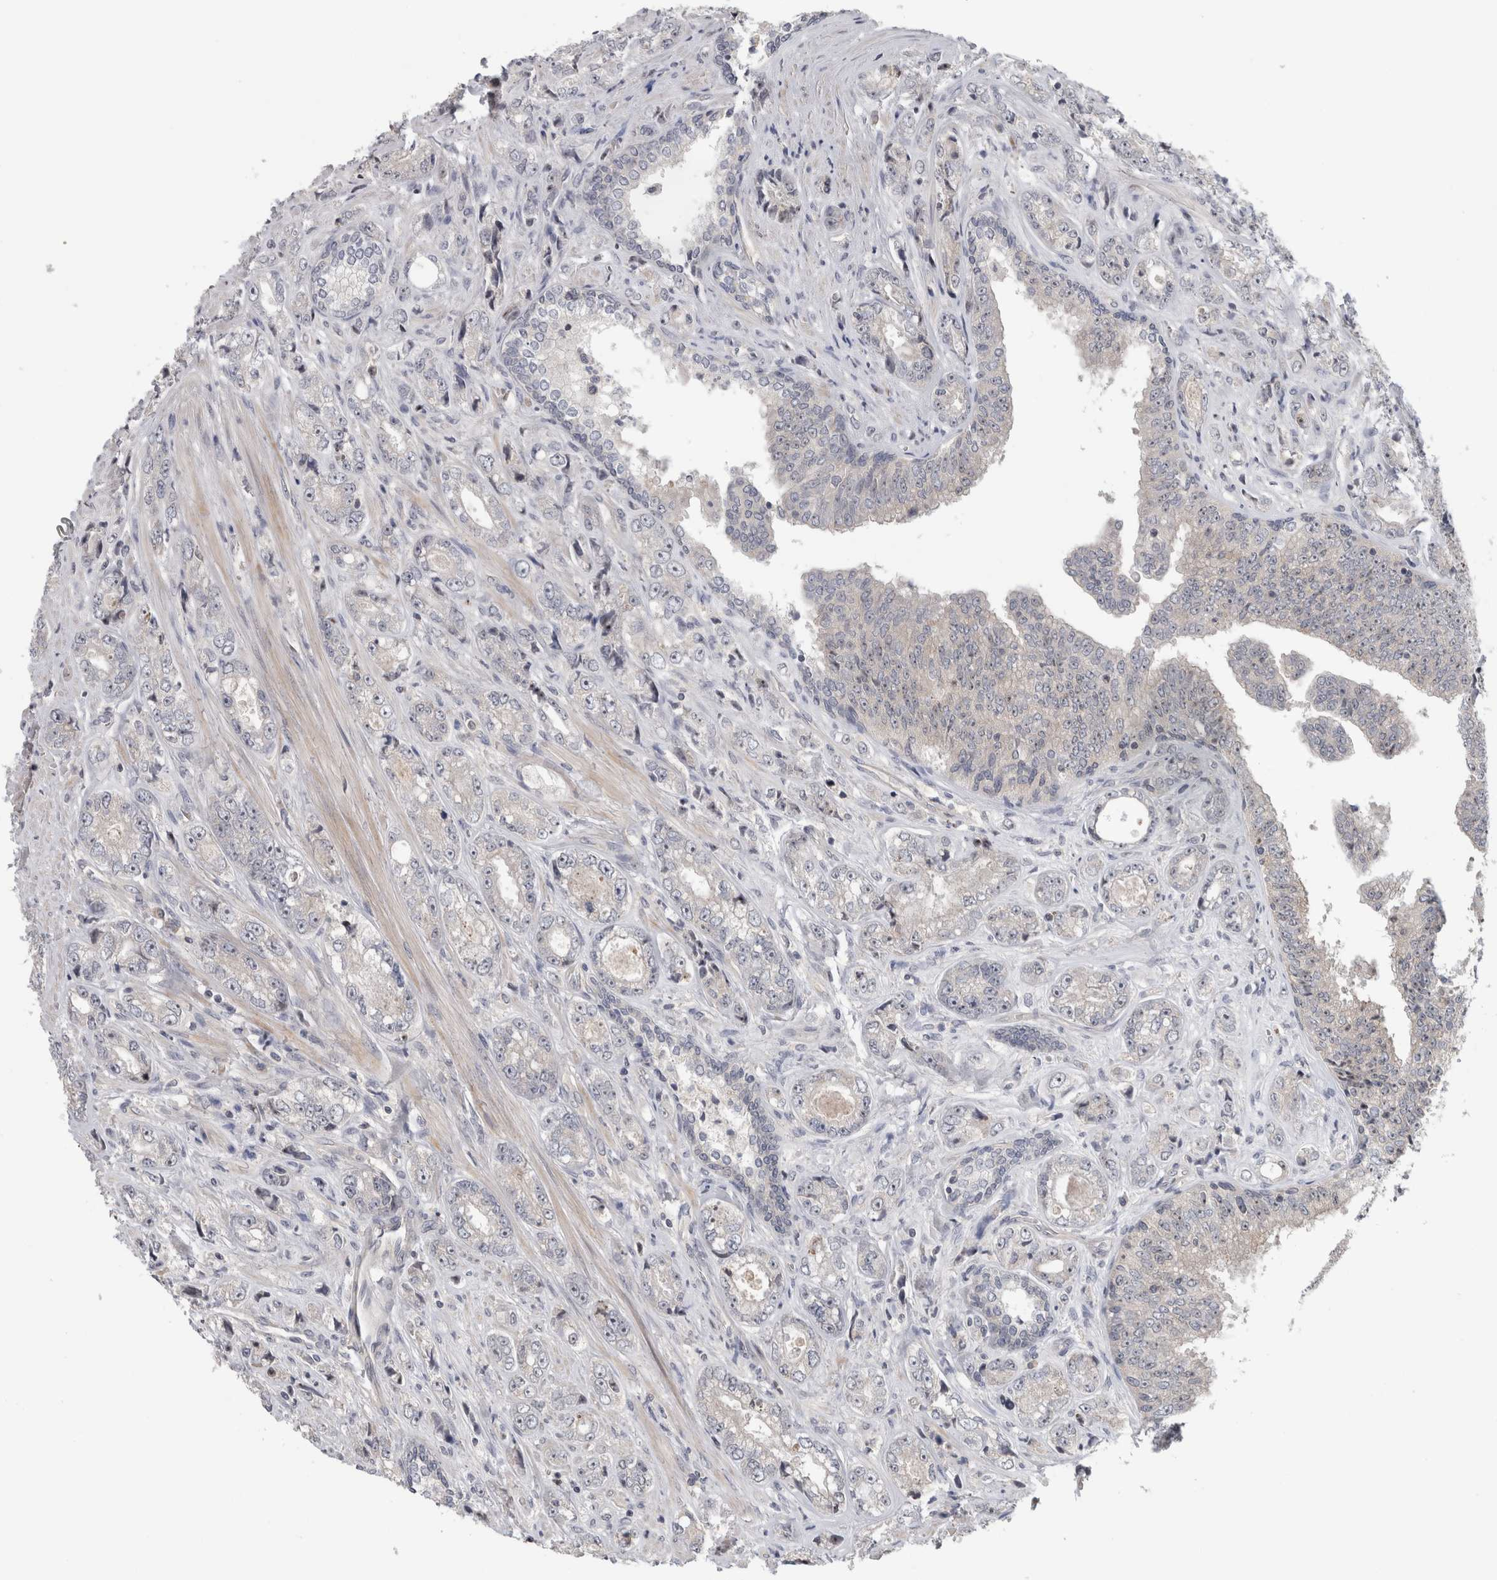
{"staining": {"intensity": "weak", "quantity": "<25%", "location": "nuclear"}, "tissue": "prostate cancer", "cell_type": "Tumor cells", "image_type": "cancer", "snomed": [{"axis": "morphology", "description": "Adenocarcinoma, High grade"}, {"axis": "topography", "description": "Prostate"}], "caption": "Tumor cells show no significant staining in prostate cancer.", "gene": "RBM28", "patient": {"sex": "male", "age": 61}}